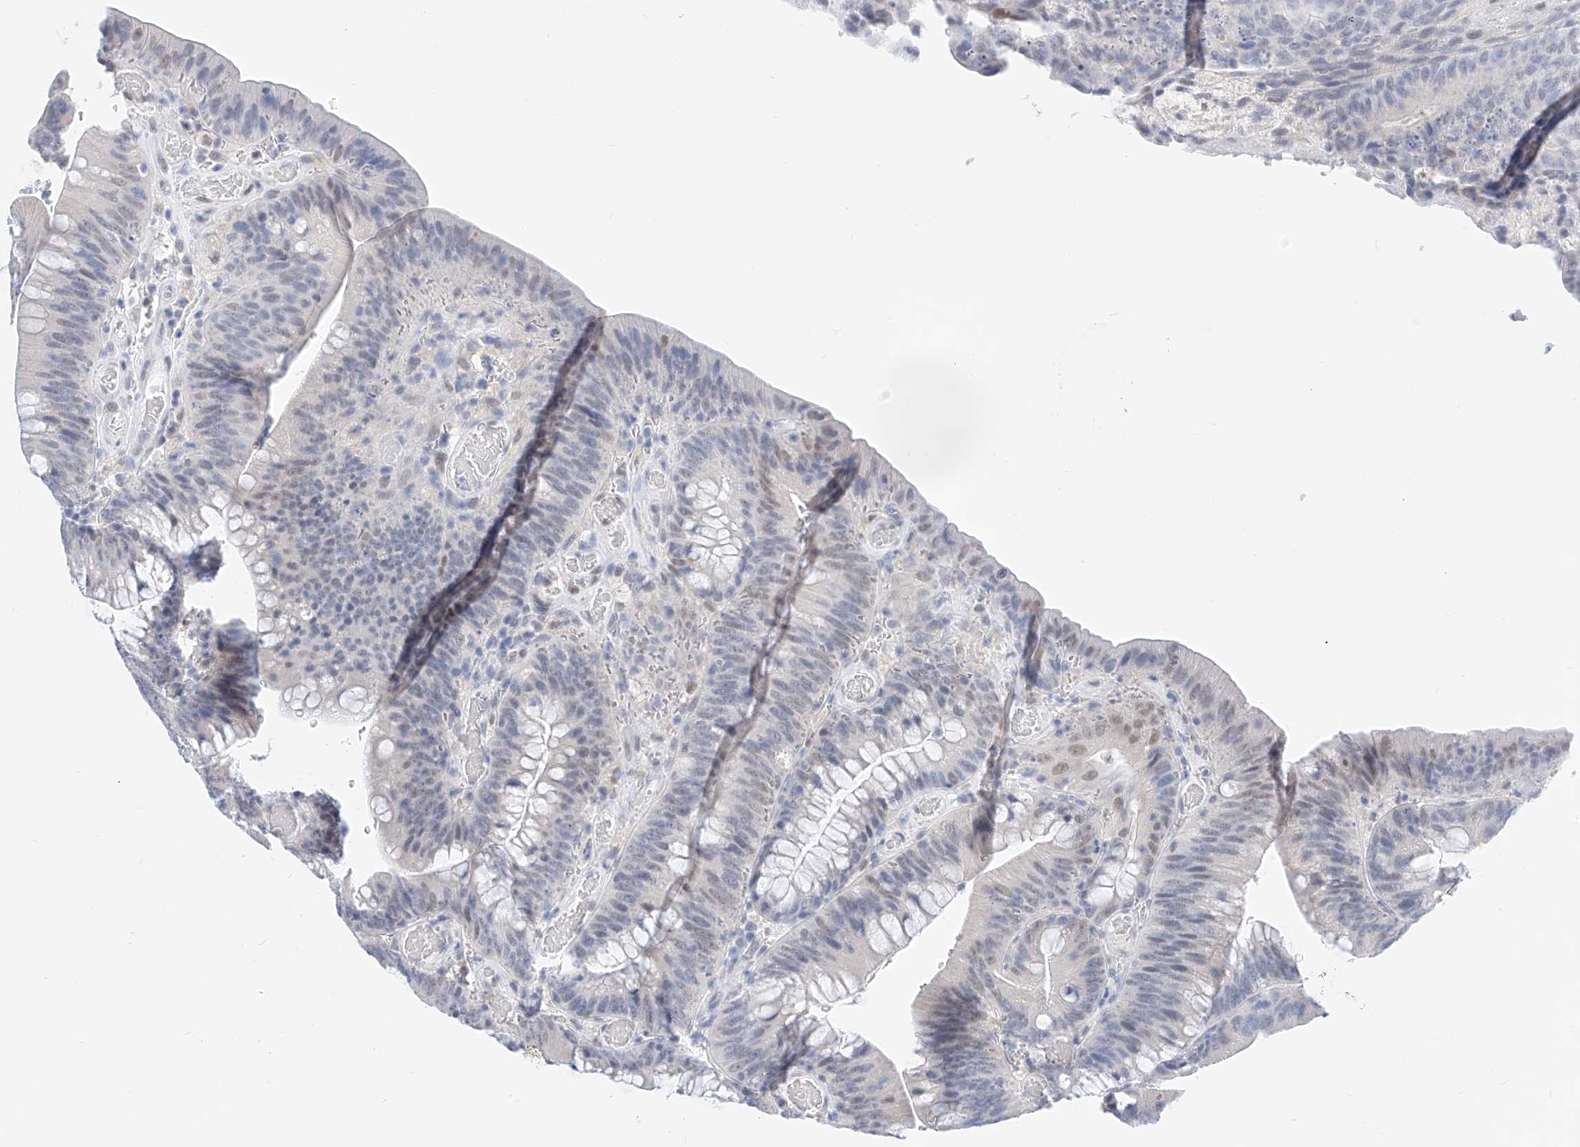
{"staining": {"intensity": "weak", "quantity": "<25%", "location": "nuclear"}, "tissue": "colorectal cancer", "cell_type": "Tumor cells", "image_type": "cancer", "snomed": [{"axis": "morphology", "description": "Normal tissue, NOS"}, {"axis": "topography", "description": "Colon"}], "caption": "This is a photomicrograph of immunohistochemistry (IHC) staining of colorectal cancer, which shows no positivity in tumor cells. (DAB (3,3'-diaminobenzidine) IHC, high magnification).", "gene": "KCNJ1", "patient": {"sex": "female", "age": 82}}